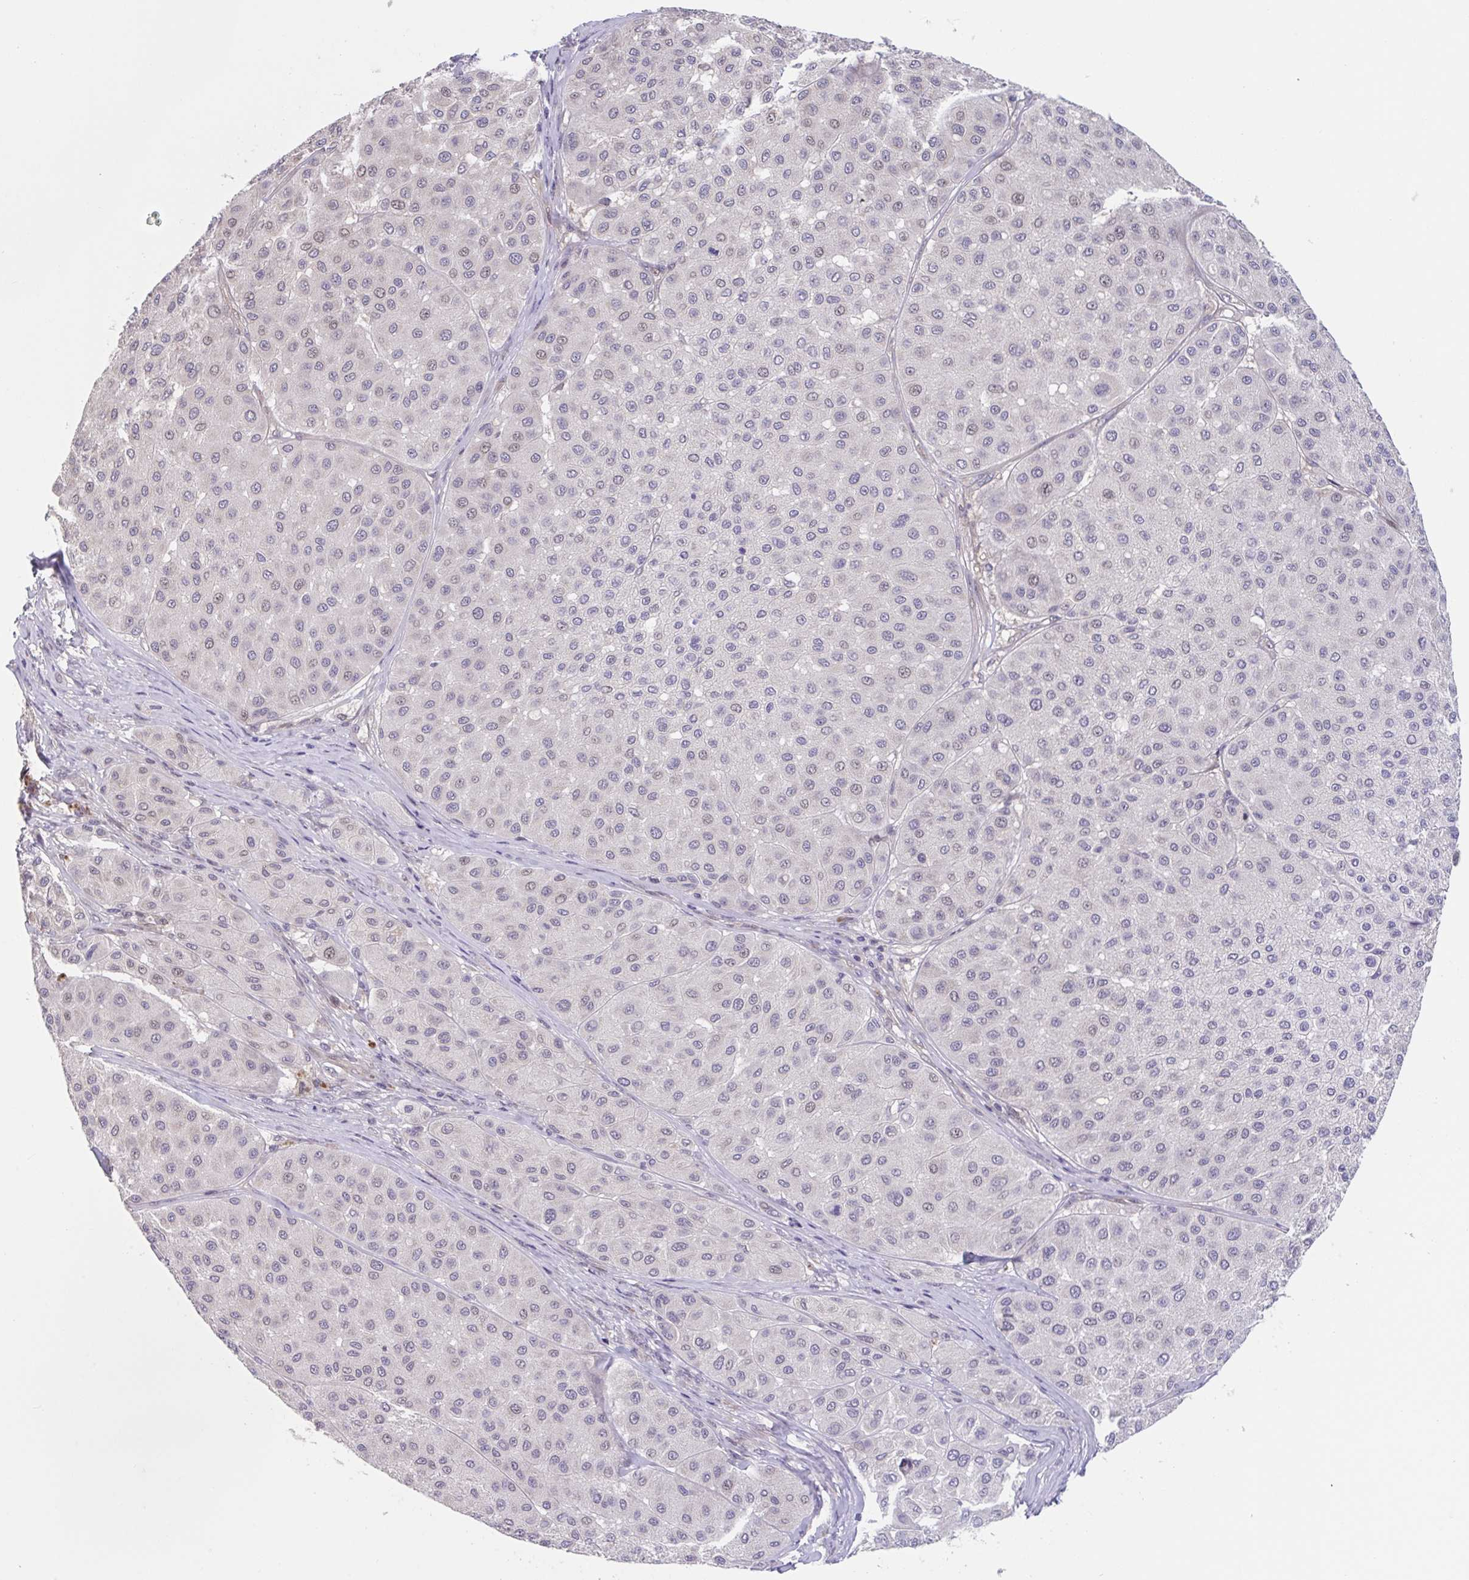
{"staining": {"intensity": "weak", "quantity": "<25%", "location": "nuclear"}, "tissue": "melanoma", "cell_type": "Tumor cells", "image_type": "cancer", "snomed": [{"axis": "morphology", "description": "Malignant melanoma, Metastatic site"}, {"axis": "topography", "description": "Smooth muscle"}], "caption": "This is an immunohistochemistry (IHC) histopathology image of malignant melanoma (metastatic site). There is no staining in tumor cells.", "gene": "RIOK1", "patient": {"sex": "male", "age": 41}}